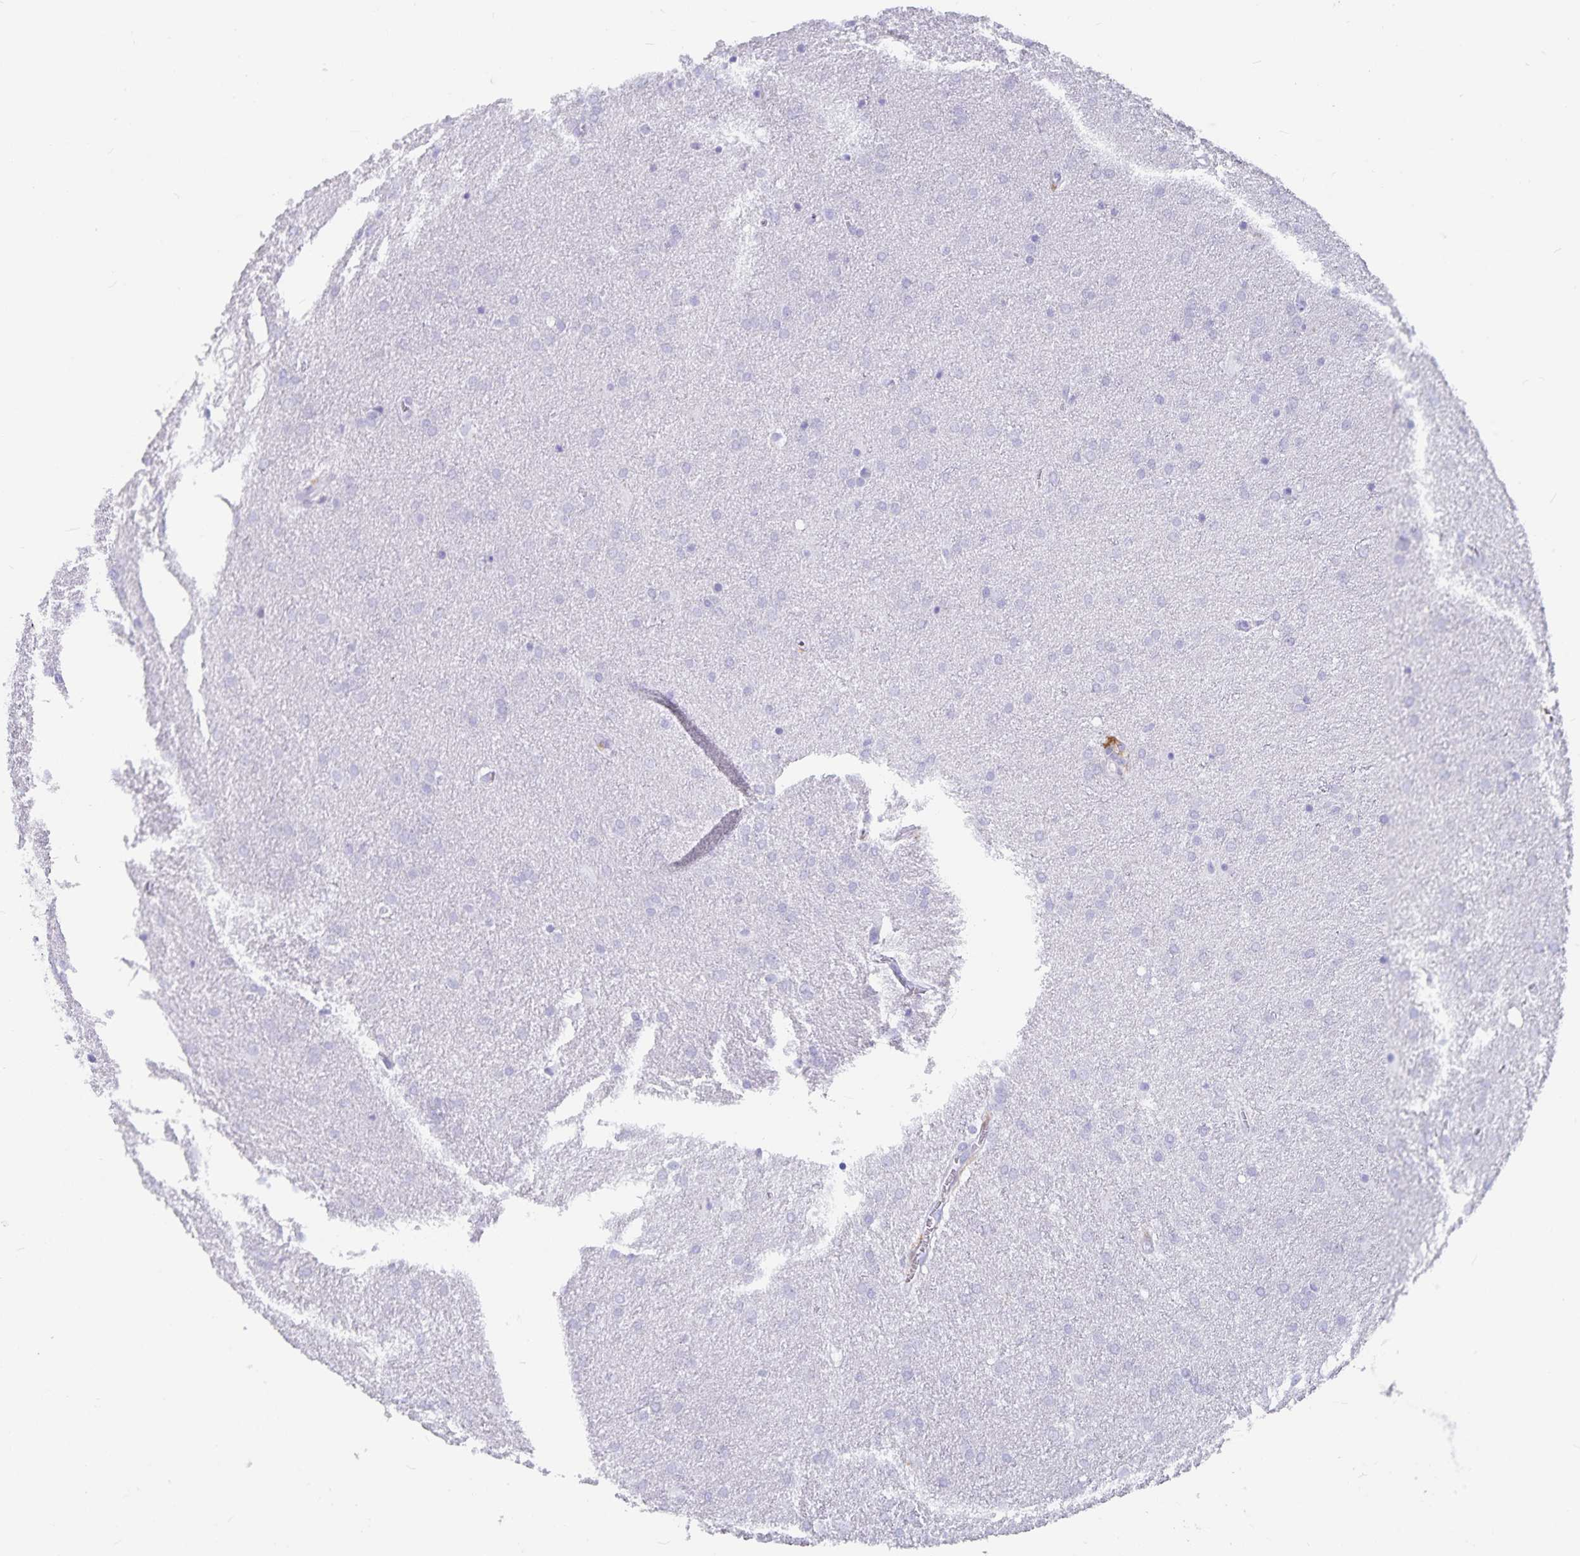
{"staining": {"intensity": "negative", "quantity": "none", "location": "none"}, "tissue": "glioma", "cell_type": "Tumor cells", "image_type": "cancer", "snomed": [{"axis": "morphology", "description": "Glioma, malignant, Low grade"}, {"axis": "topography", "description": "Brain"}], "caption": "An IHC image of glioma is shown. There is no staining in tumor cells of glioma.", "gene": "PLAC1", "patient": {"sex": "female", "age": 32}}